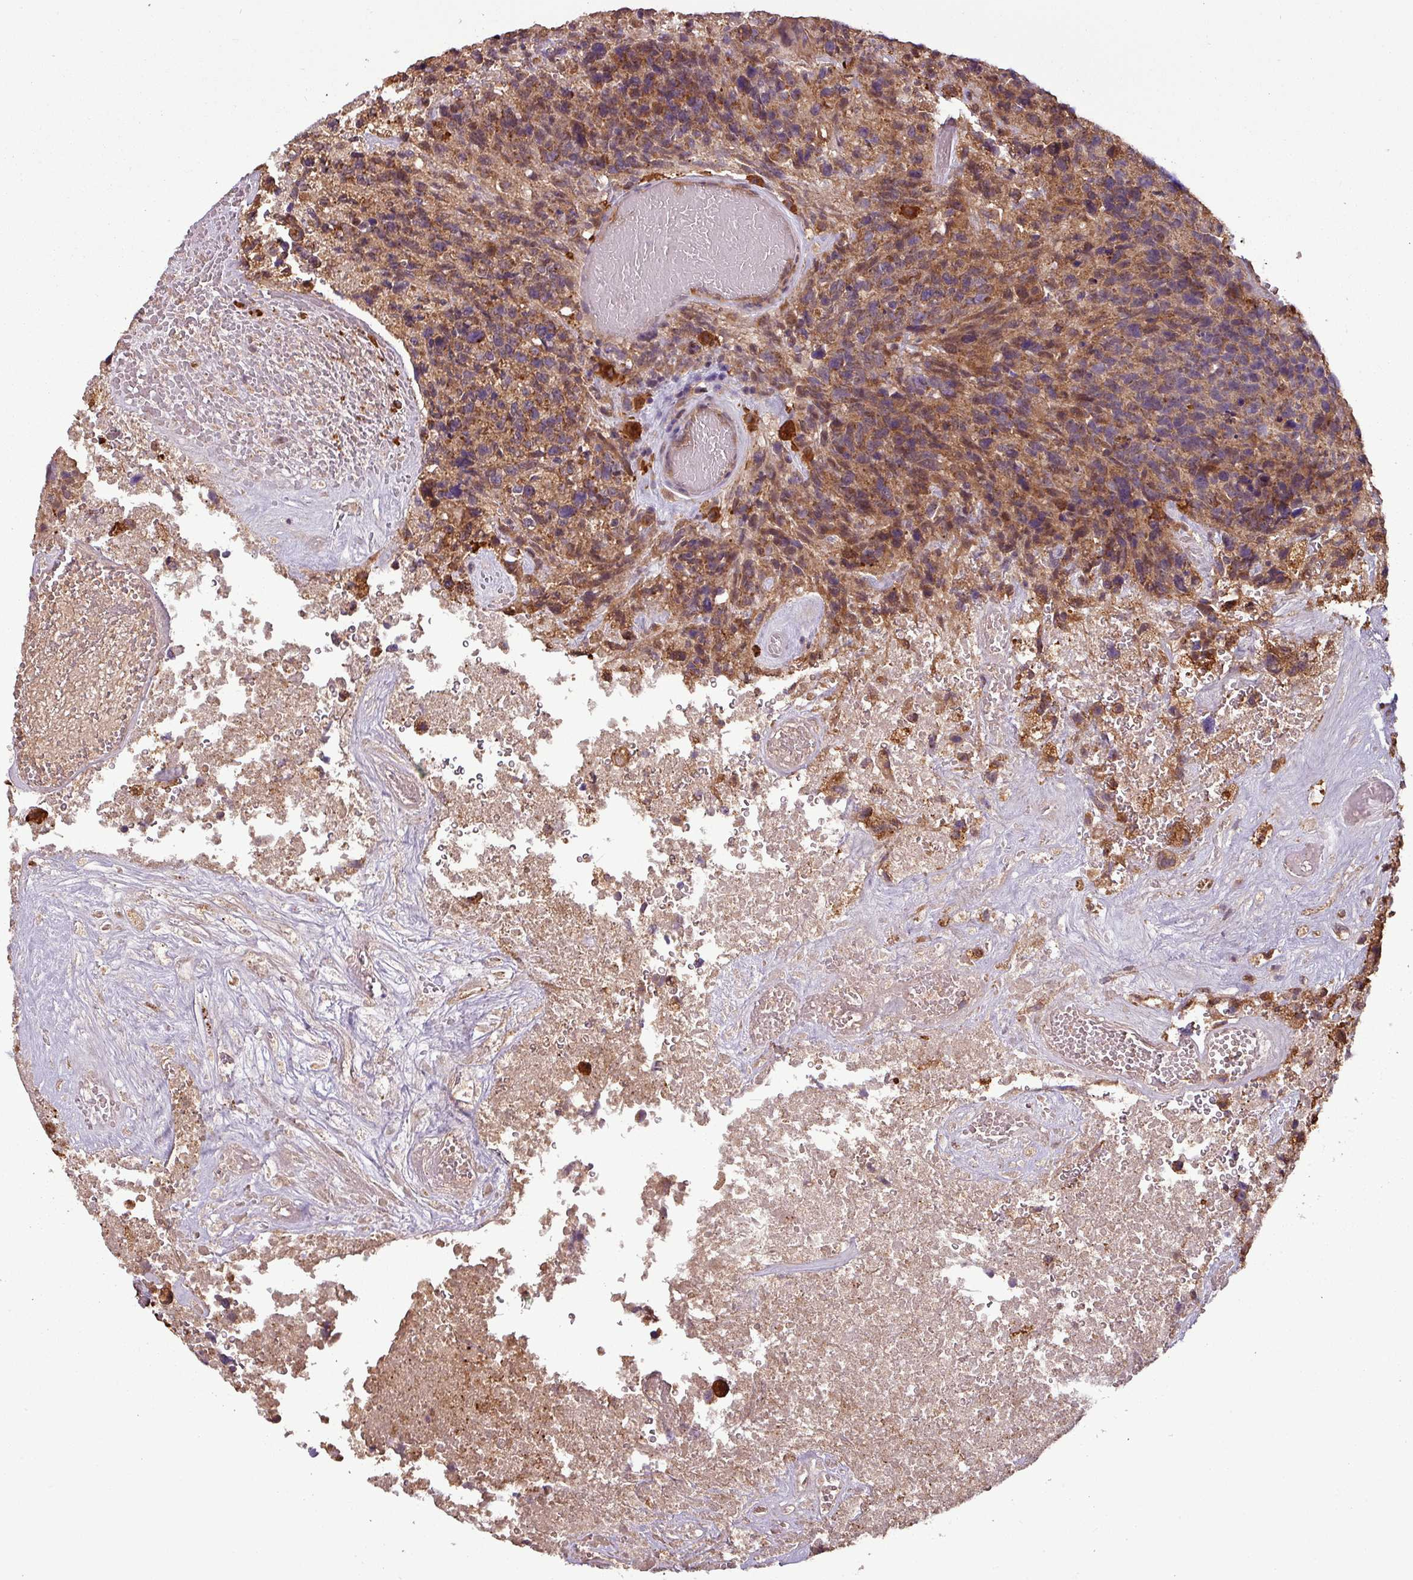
{"staining": {"intensity": "moderate", "quantity": ">75%", "location": "cytoplasmic/membranous,nuclear"}, "tissue": "glioma", "cell_type": "Tumor cells", "image_type": "cancer", "snomed": [{"axis": "morphology", "description": "Glioma, malignant, High grade"}, {"axis": "topography", "description": "Brain"}], "caption": "High-grade glioma (malignant) stained with a brown dye displays moderate cytoplasmic/membranous and nuclear positive expression in approximately >75% of tumor cells.", "gene": "NT5C3A", "patient": {"sex": "male", "age": 69}}